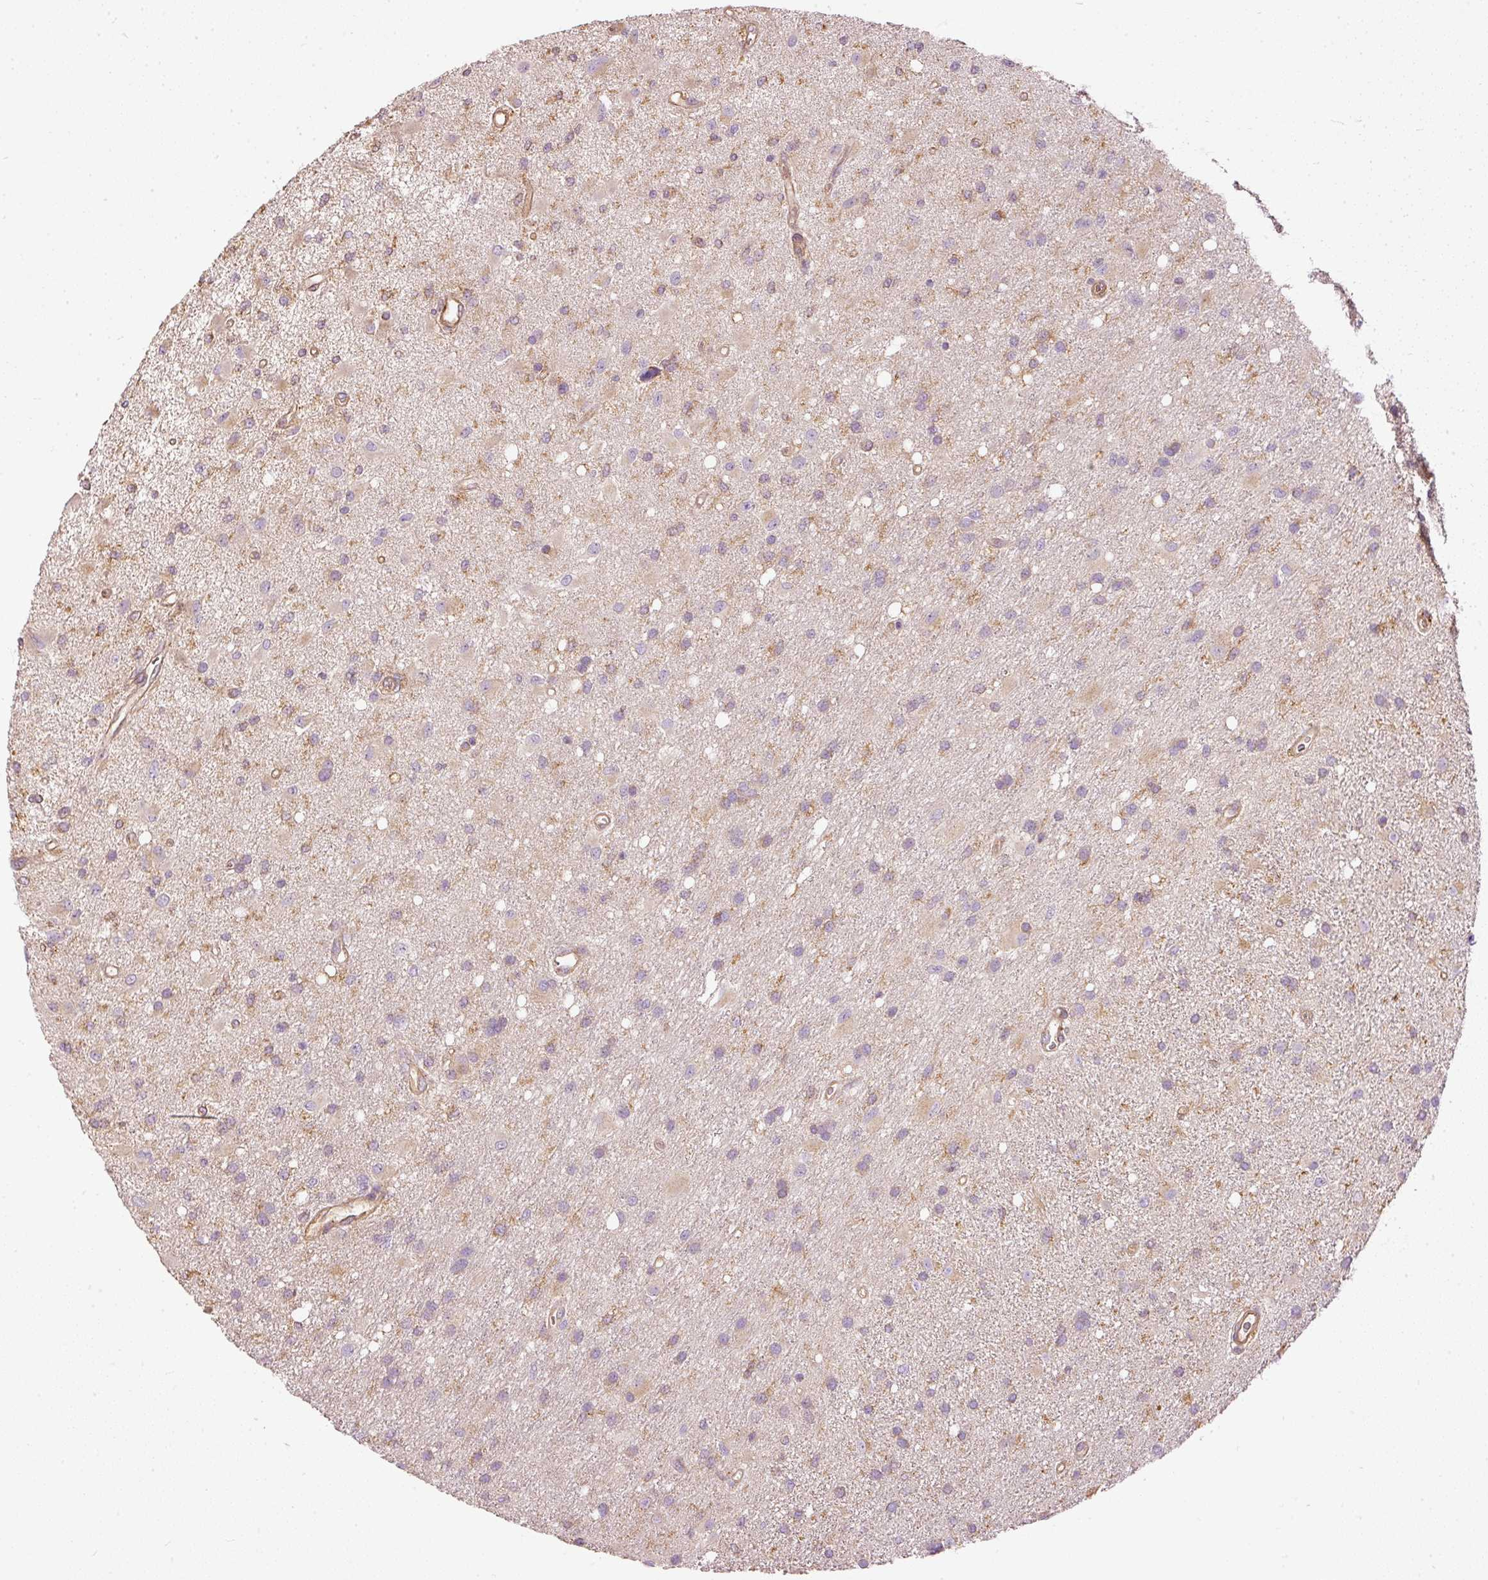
{"staining": {"intensity": "negative", "quantity": "none", "location": "none"}, "tissue": "glioma", "cell_type": "Tumor cells", "image_type": "cancer", "snomed": [{"axis": "morphology", "description": "Glioma, malignant, High grade"}, {"axis": "topography", "description": "Brain"}], "caption": "Immunohistochemical staining of human glioma exhibits no significant expression in tumor cells.", "gene": "PAQR9", "patient": {"sex": "male", "age": 67}}